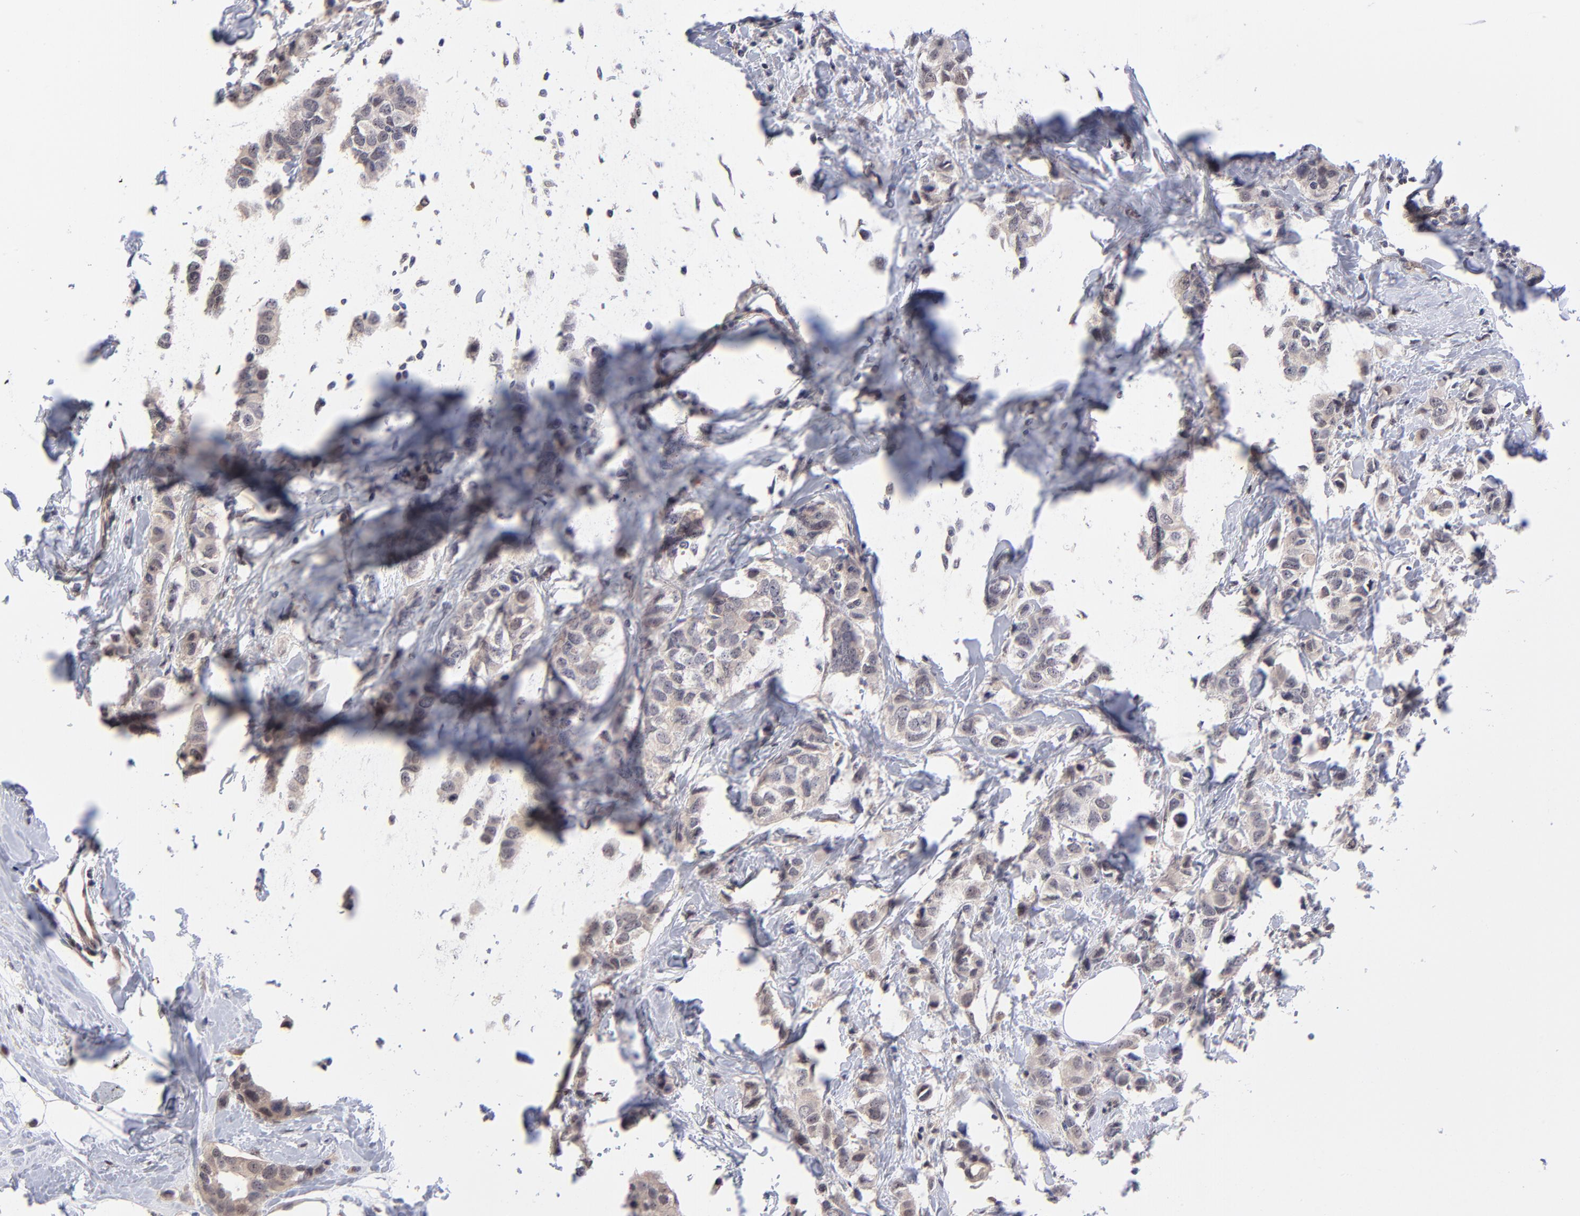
{"staining": {"intensity": "weak", "quantity": ">75%", "location": "cytoplasmic/membranous"}, "tissue": "breast cancer", "cell_type": "Tumor cells", "image_type": "cancer", "snomed": [{"axis": "morphology", "description": "Normal tissue, NOS"}, {"axis": "morphology", "description": "Duct carcinoma"}, {"axis": "topography", "description": "Breast"}], "caption": "Immunohistochemistry of intraductal carcinoma (breast) reveals low levels of weak cytoplasmic/membranous positivity in approximately >75% of tumor cells.", "gene": "UBE2E3", "patient": {"sex": "female", "age": 50}}